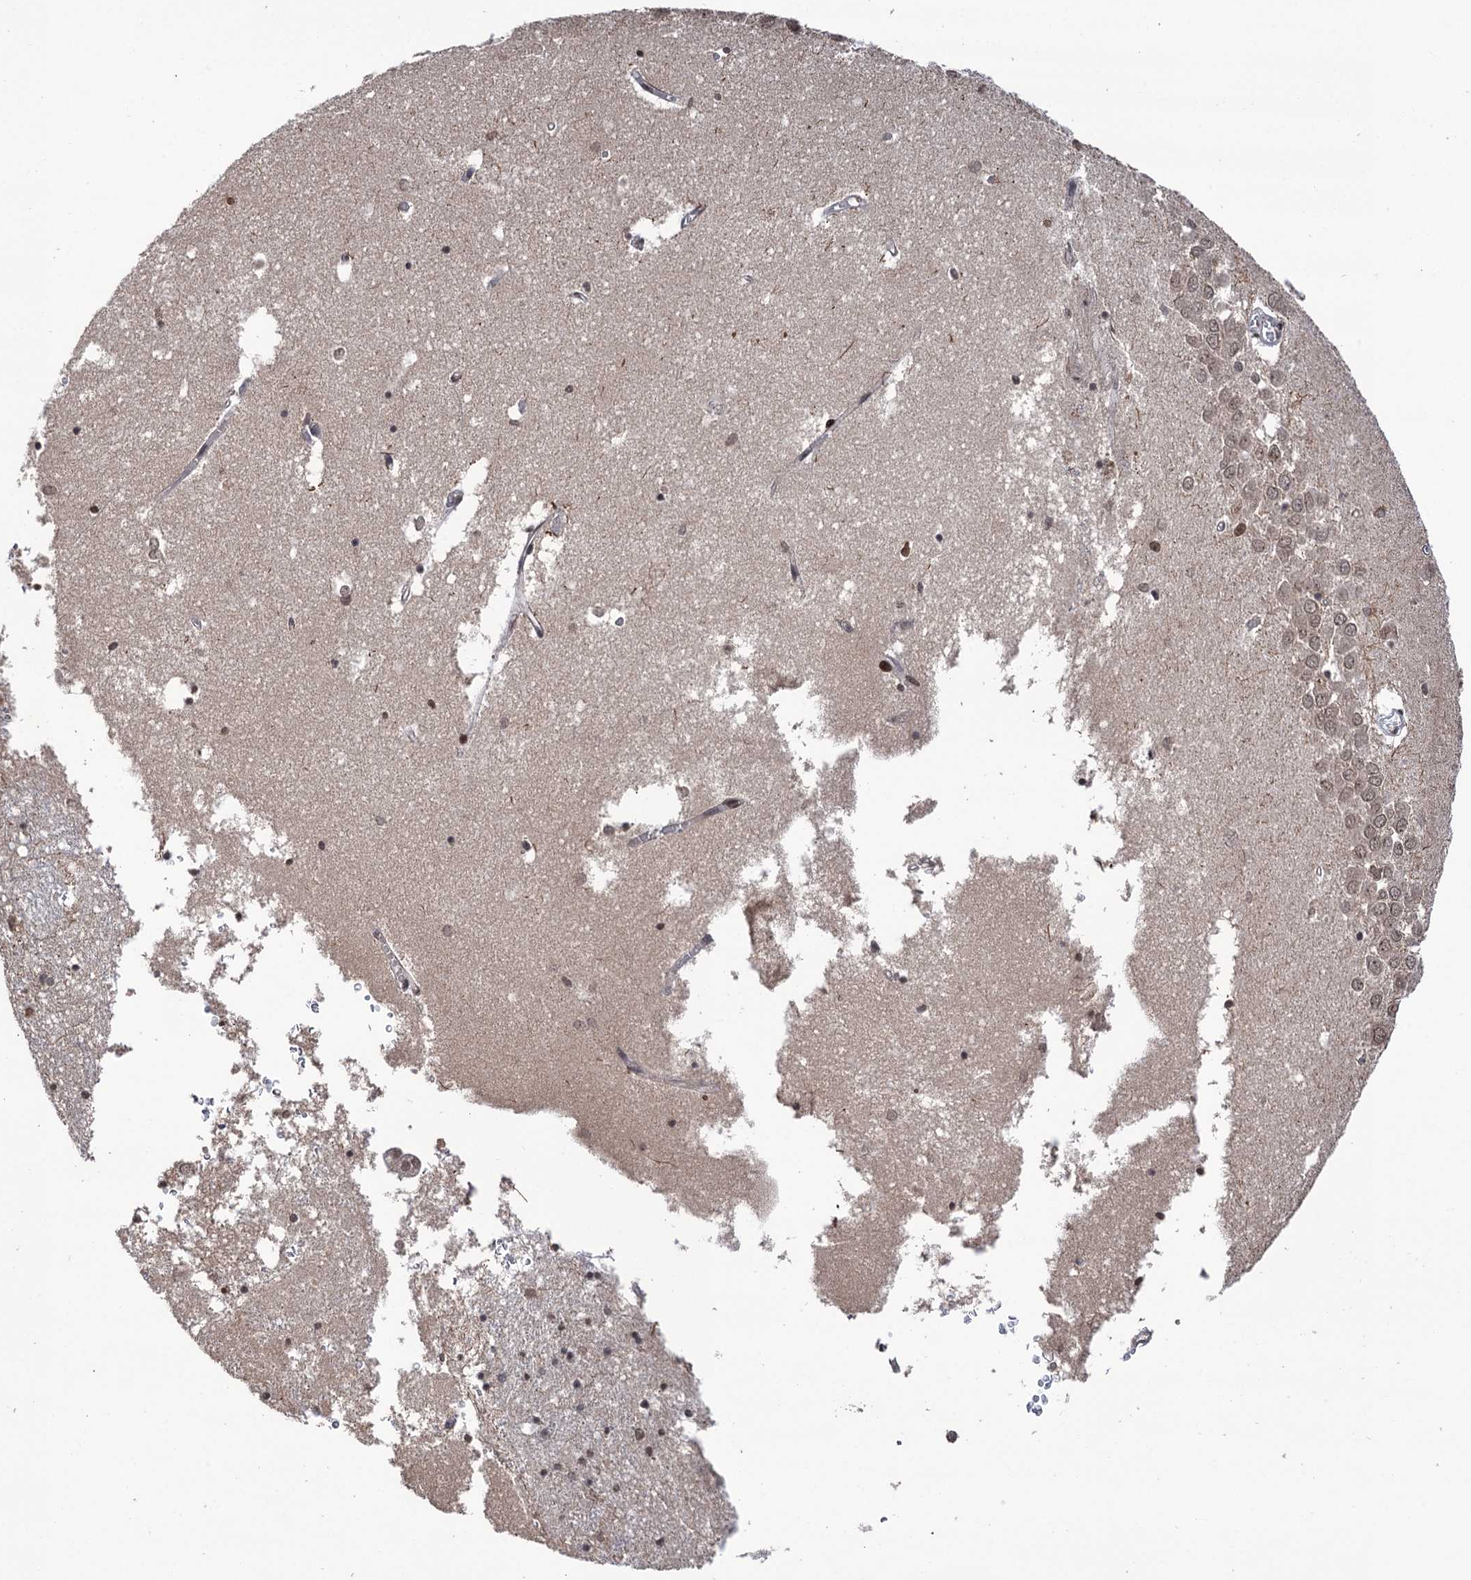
{"staining": {"intensity": "moderate", "quantity": "25%-75%", "location": "nuclear"}, "tissue": "hippocampus", "cell_type": "Glial cells", "image_type": "normal", "snomed": [{"axis": "morphology", "description": "Normal tissue, NOS"}, {"axis": "topography", "description": "Hippocampus"}], "caption": "Protein expression analysis of unremarkable hippocampus exhibits moderate nuclear positivity in about 25%-75% of glial cells. The staining was performed using DAB to visualize the protein expression in brown, while the nuclei were stained in blue with hematoxylin (Magnification: 20x).", "gene": "CCDC77", "patient": {"sex": "male", "age": 70}}